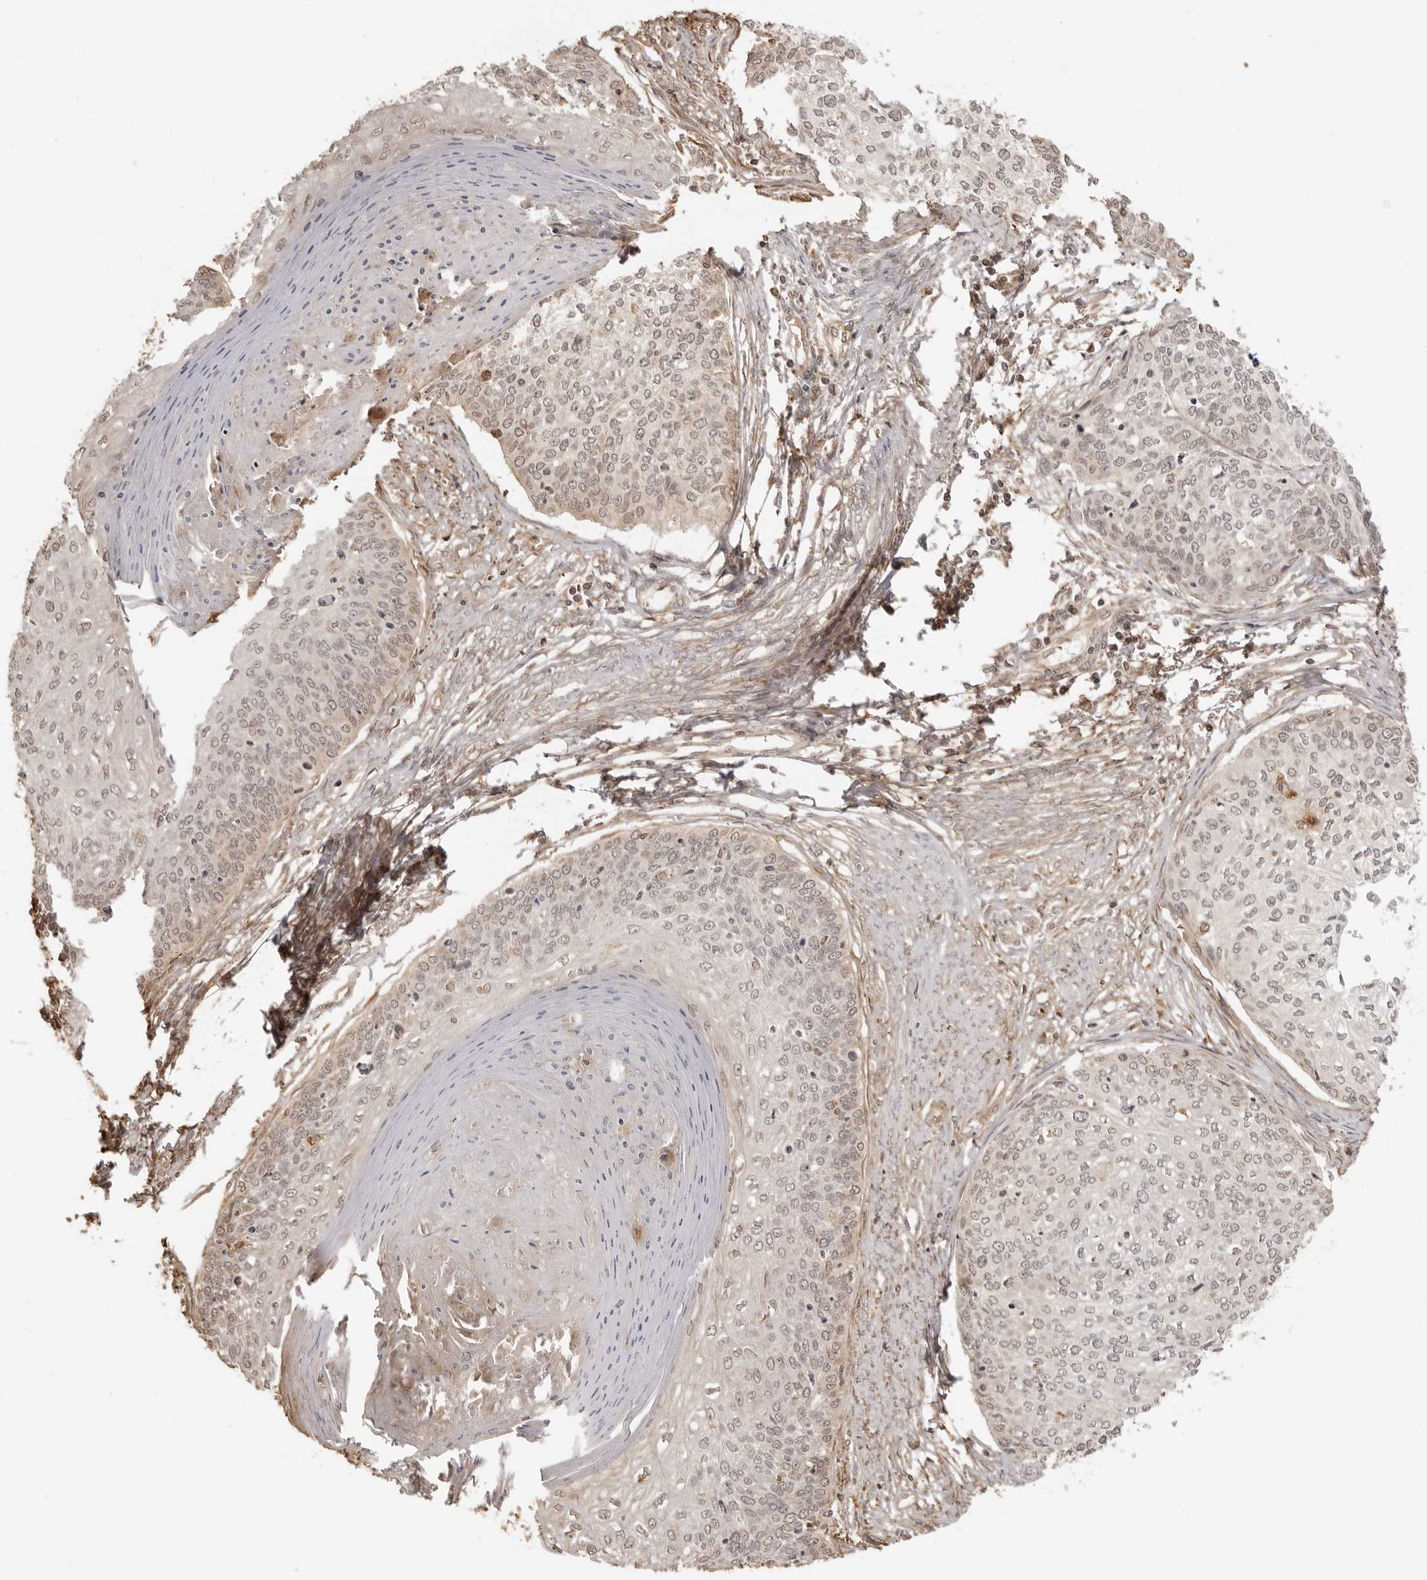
{"staining": {"intensity": "weak", "quantity": "25%-75%", "location": "cytoplasmic/membranous,nuclear"}, "tissue": "cervical cancer", "cell_type": "Tumor cells", "image_type": "cancer", "snomed": [{"axis": "morphology", "description": "Squamous cell carcinoma, NOS"}, {"axis": "topography", "description": "Cervix"}], "caption": "Cervical squamous cell carcinoma stained for a protein (brown) demonstrates weak cytoplasmic/membranous and nuclear positive expression in approximately 25%-75% of tumor cells.", "gene": "IKBKE", "patient": {"sex": "female", "age": 37}}